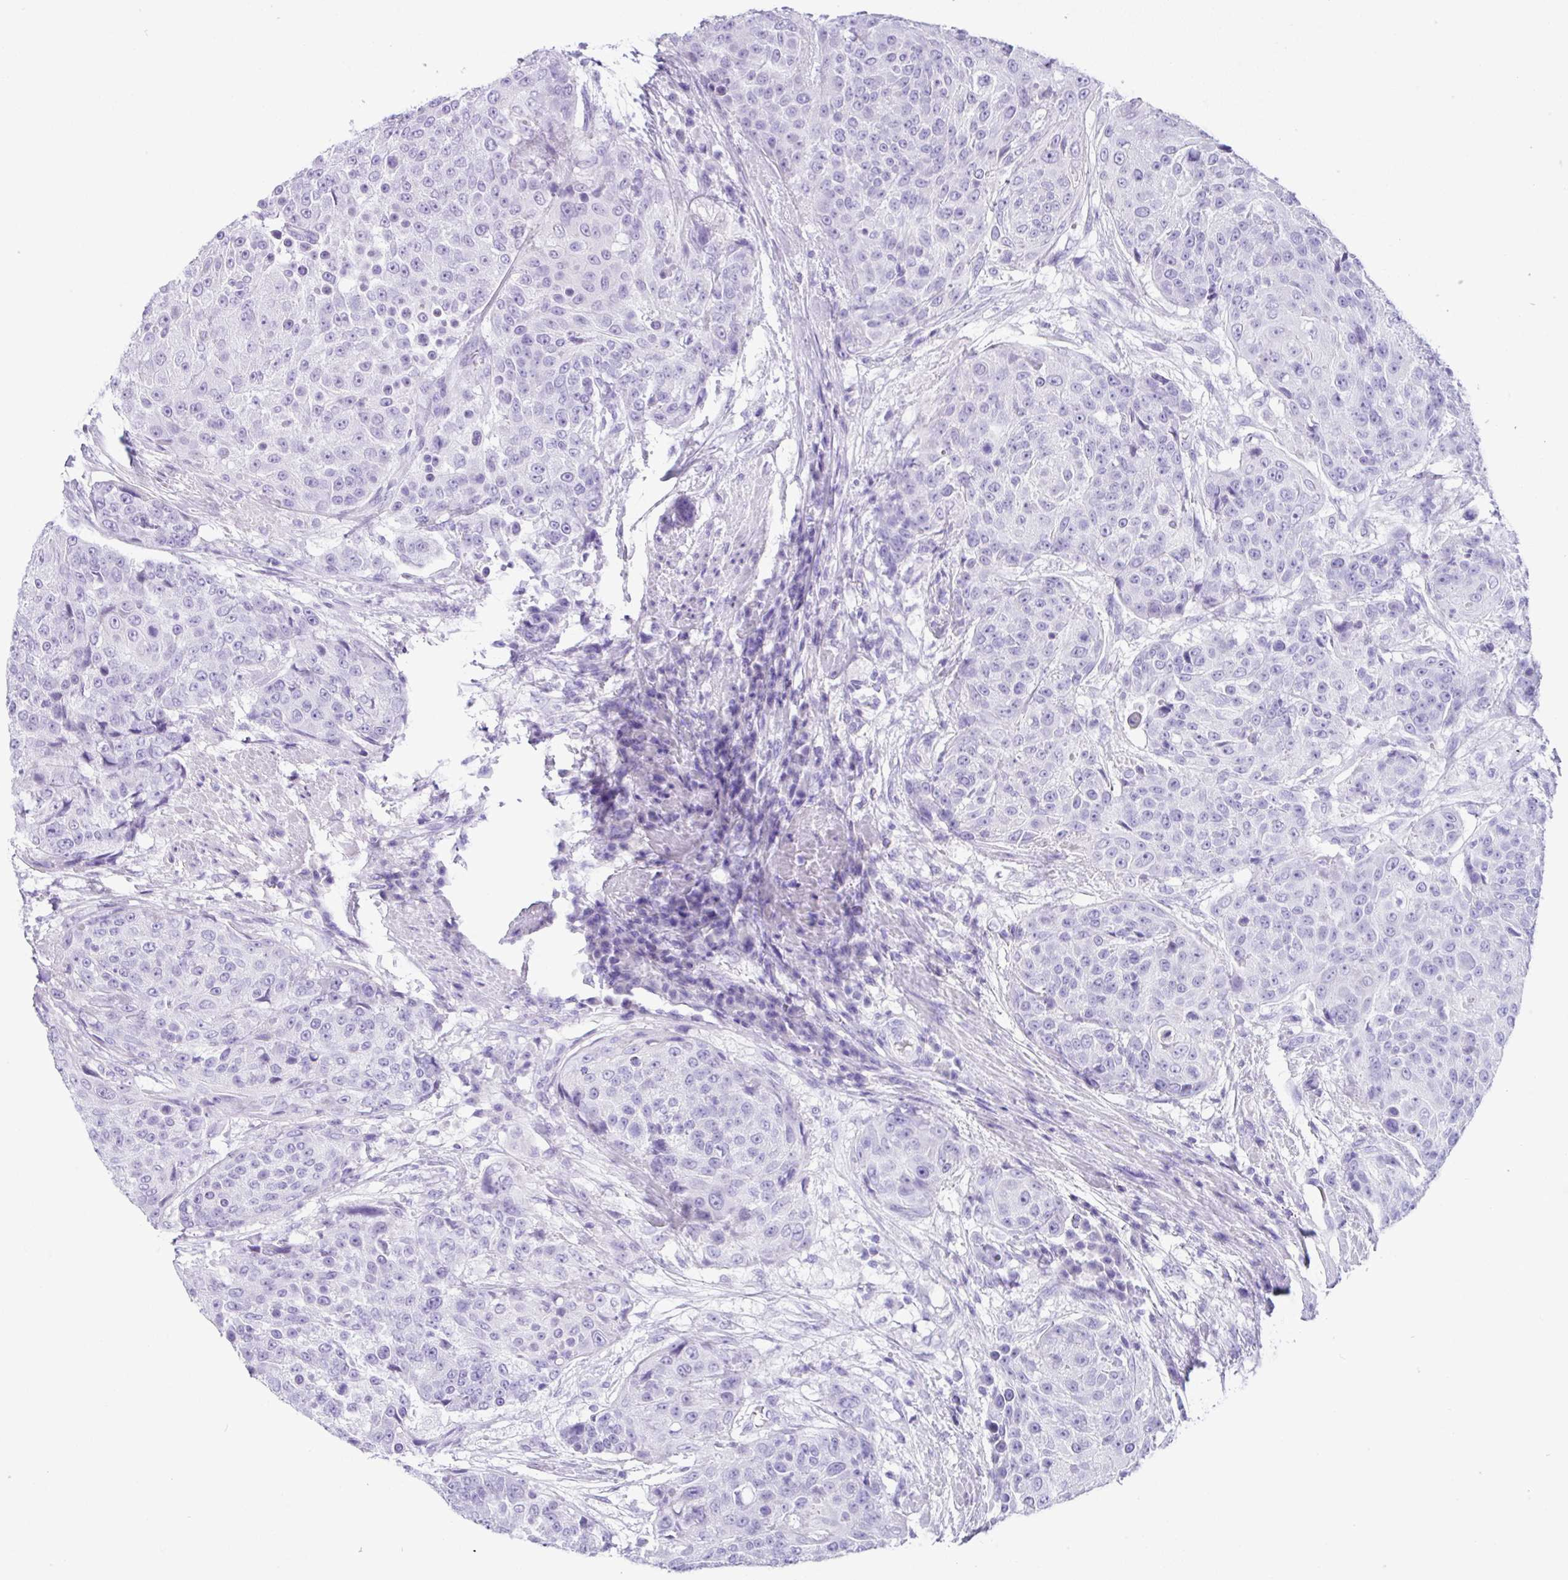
{"staining": {"intensity": "negative", "quantity": "none", "location": "none"}, "tissue": "urothelial cancer", "cell_type": "Tumor cells", "image_type": "cancer", "snomed": [{"axis": "morphology", "description": "Urothelial carcinoma, High grade"}, {"axis": "topography", "description": "Urinary bladder"}], "caption": "Immunohistochemistry (IHC) photomicrograph of human urothelial carcinoma (high-grade) stained for a protein (brown), which exhibits no positivity in tumor cells.", "gene": "ZG16", "patient": {"sex": "female", "age": 63}}